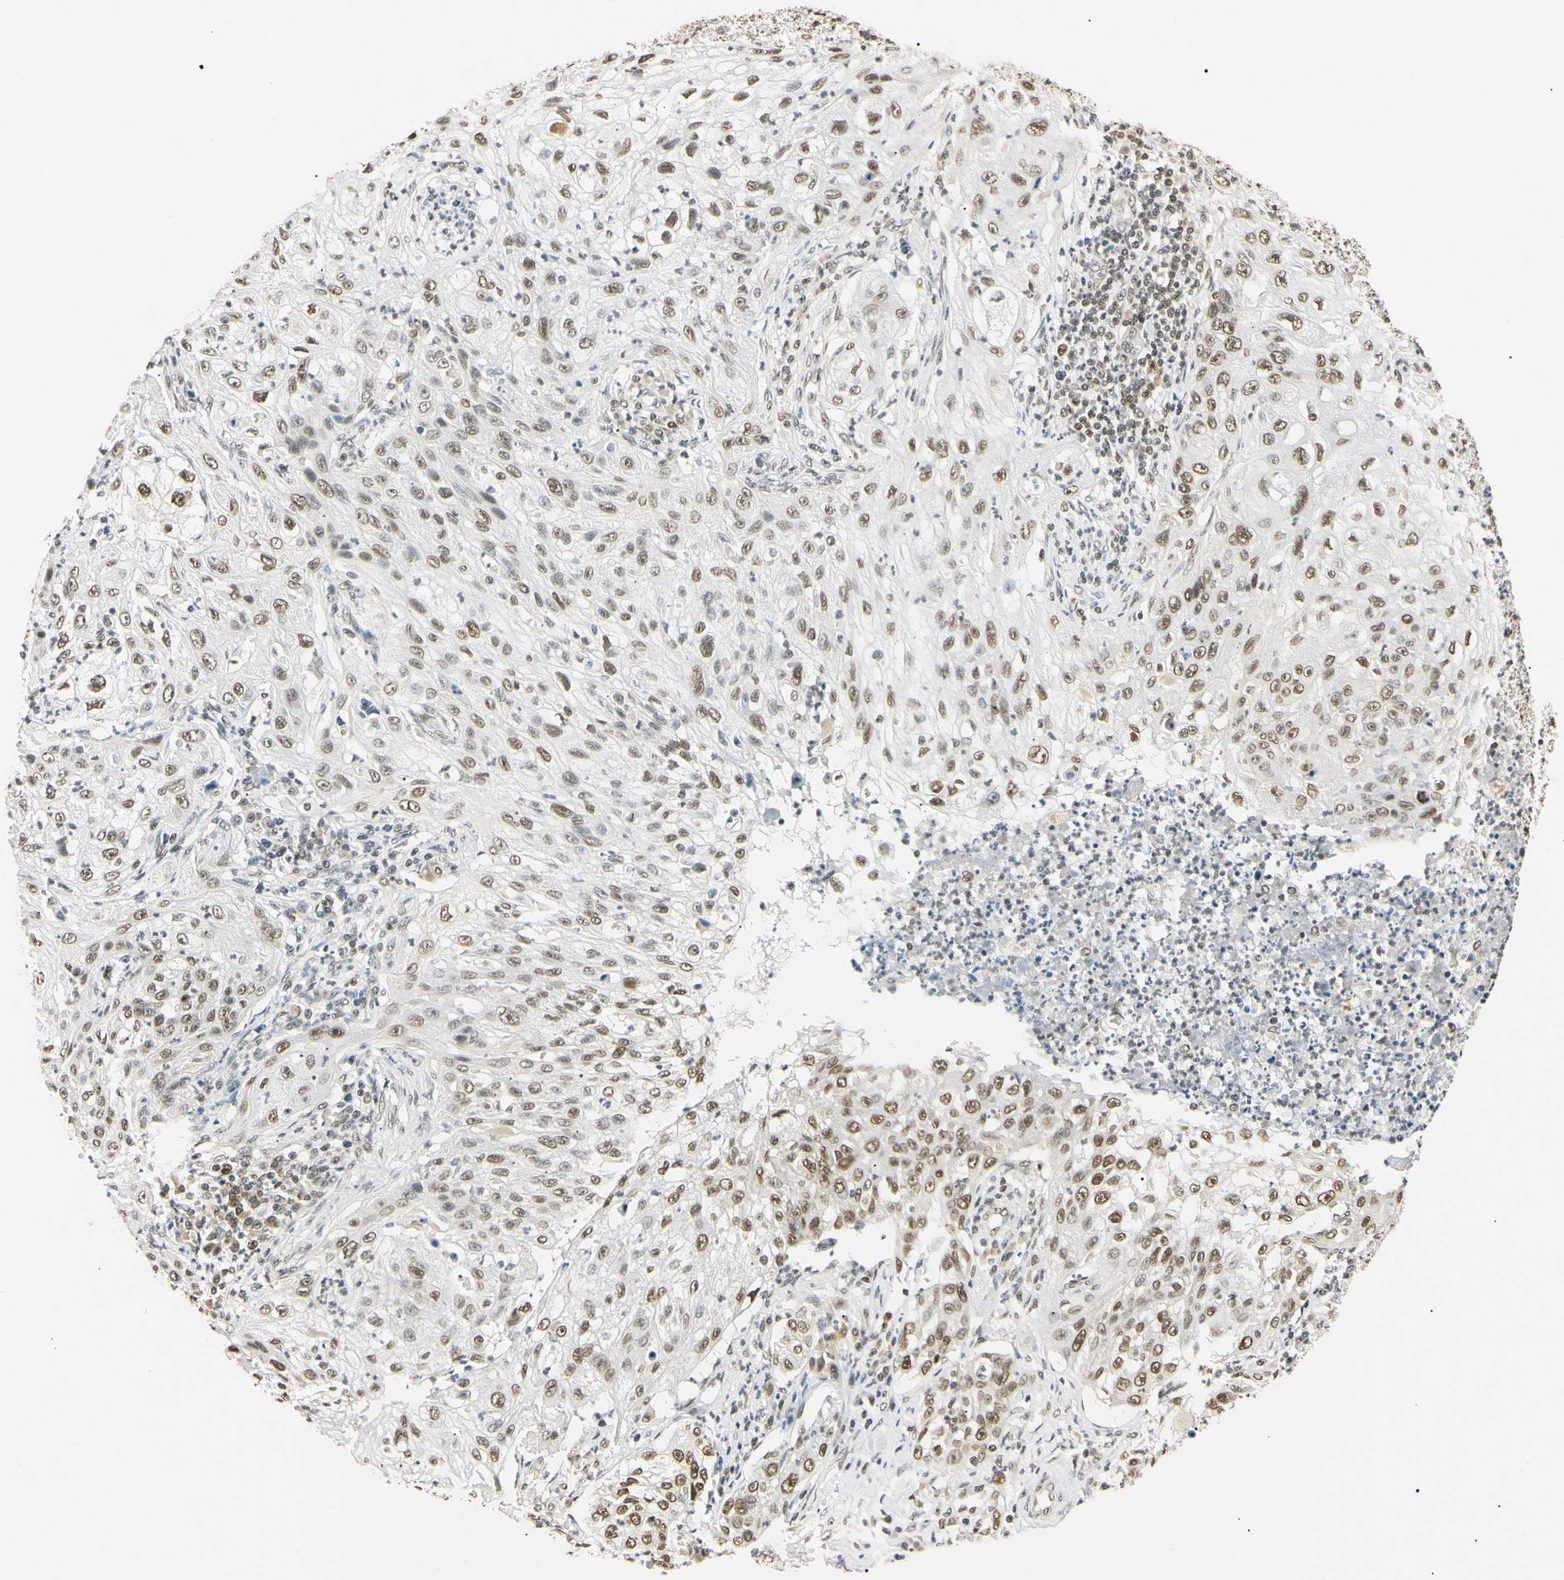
{"staining": {"intensity": "moderate", "quantity": ">75%", "location": "nuclear"}, "tissue": "lung cancer", "cell_type": "Tumor cells", "image_type": "cancer", "snomed": [{"axis": "morphology", "description": "Inflammation, NOS"}, {"axis": "morphology", "description": "Squamous cell carcinoma, NOS"}, {"axis": "topography", "description": "Lymph node"}, {"axis": "topography", "description": "Soft tissue"}, {"axis": "topography", "description": "Lung"}], "caption": "Brown immunohistochemical staining in lung cancer shows moderate nuclear expression in about >75% of tumor cells.", "gene": "SMARCA5", "patient": {"sex": "male", "age": 66}}